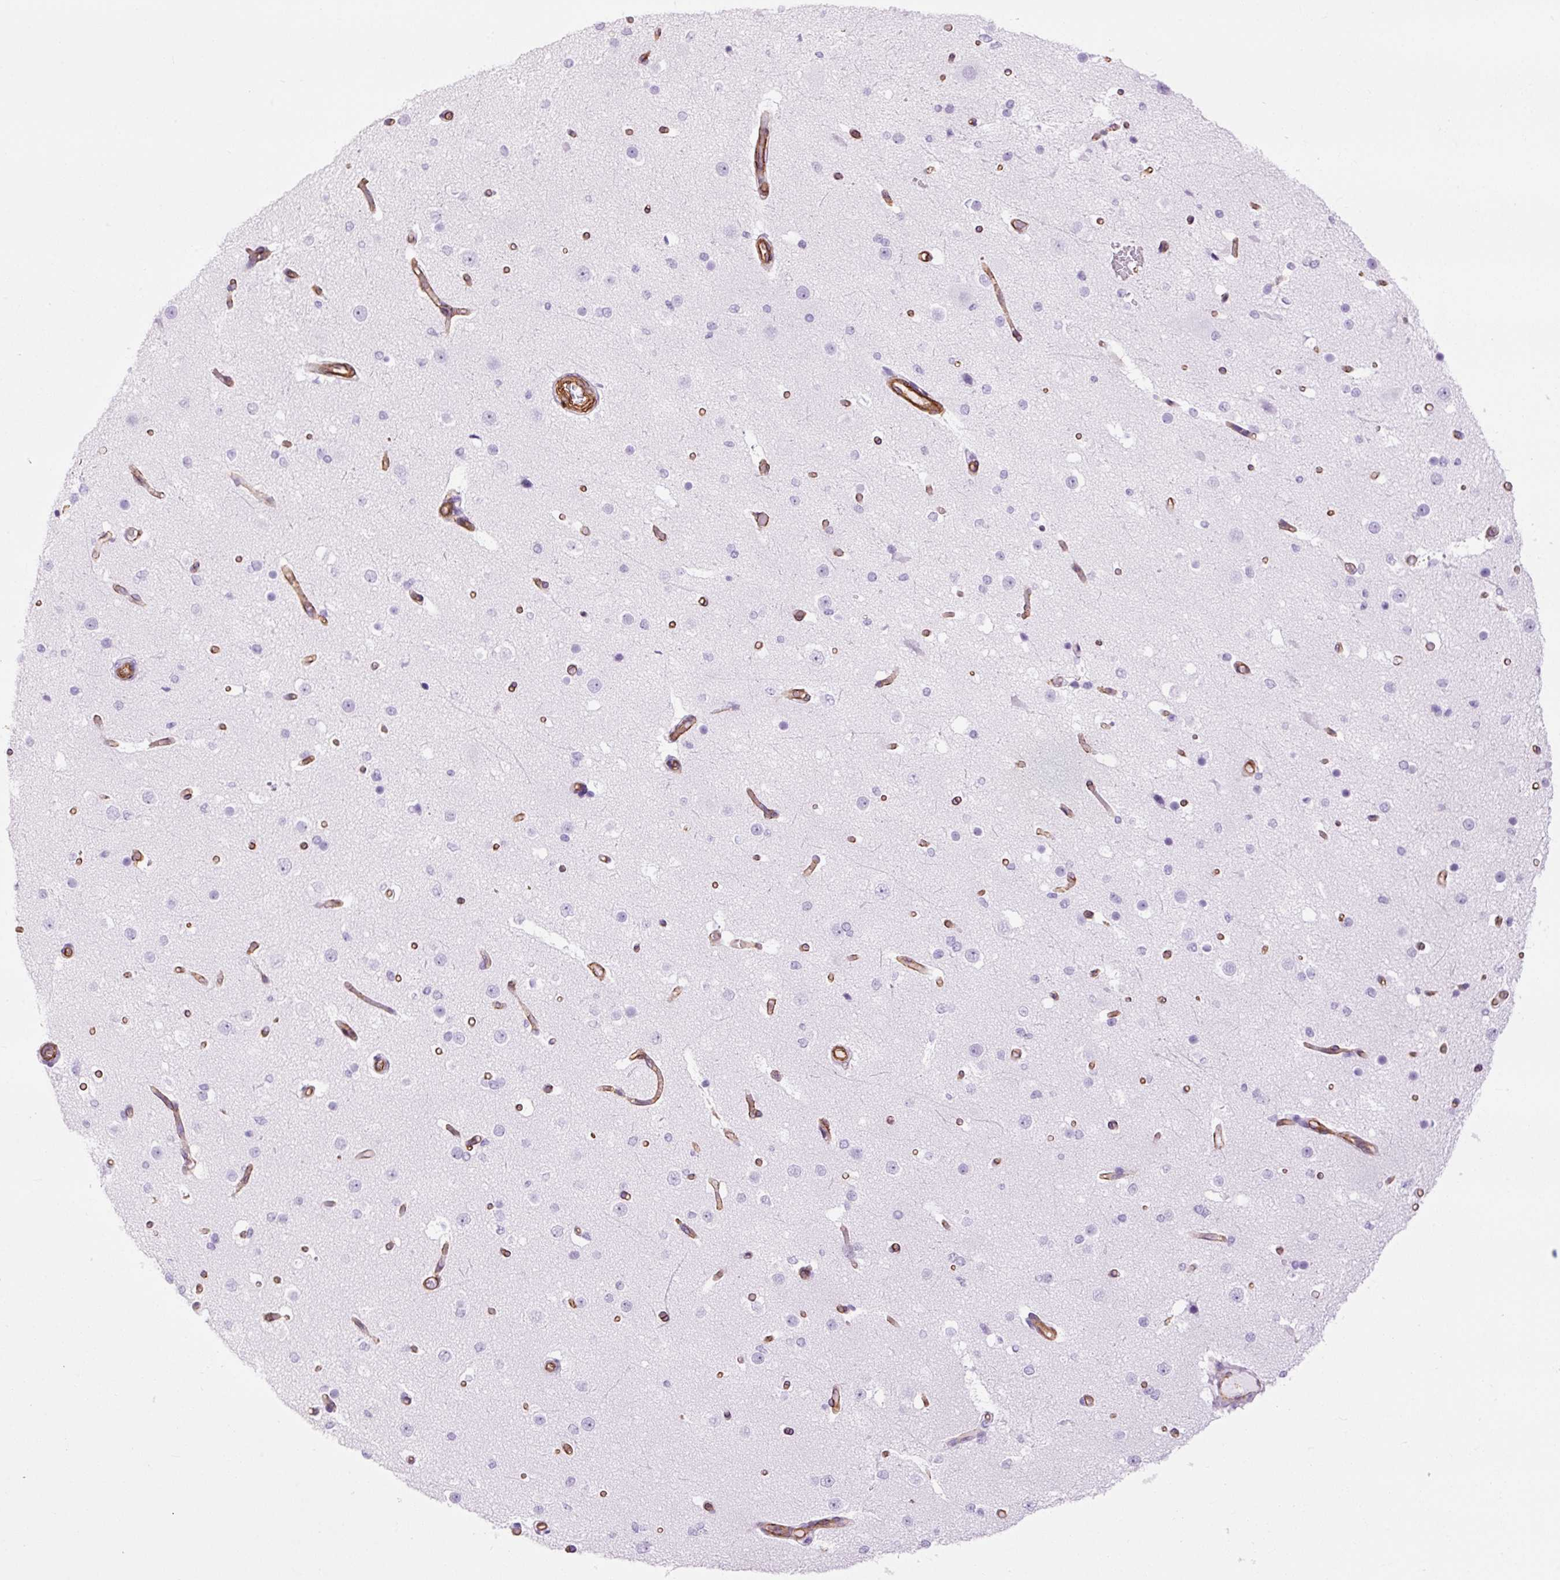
{"staining": {"intensity": "strong", "quantity": ">75%", "location": "cytoplasmic/membranous"}, "tissue": "cerebral cortex", "cell_type": "Endothelial cells", "image_type": "normal", "snomed": [{"axis": "morphology", "description": "Normal tissue, NOS"}, {"axis": "morphology", "description": "Inflammation, NOS"}, {"axis": "topography", "description": "Cerebral cortex"}], "caption": "Immunohistochemistry (IHC) staining of normal cerebral cortex, which reveals high levels of strong cytoplasmic/membranous staining in about >75% of endothelial cells indicating strong cytoplasmic/membranous protein positivity. The staining was performed using DAB (3,3'-diaminobenzidine) (brown) for protein detection and nuclei were counterstained in hematoxylin (blue).", "gene": "CAV1", "patient": {"sex": "male", "age": 6}}